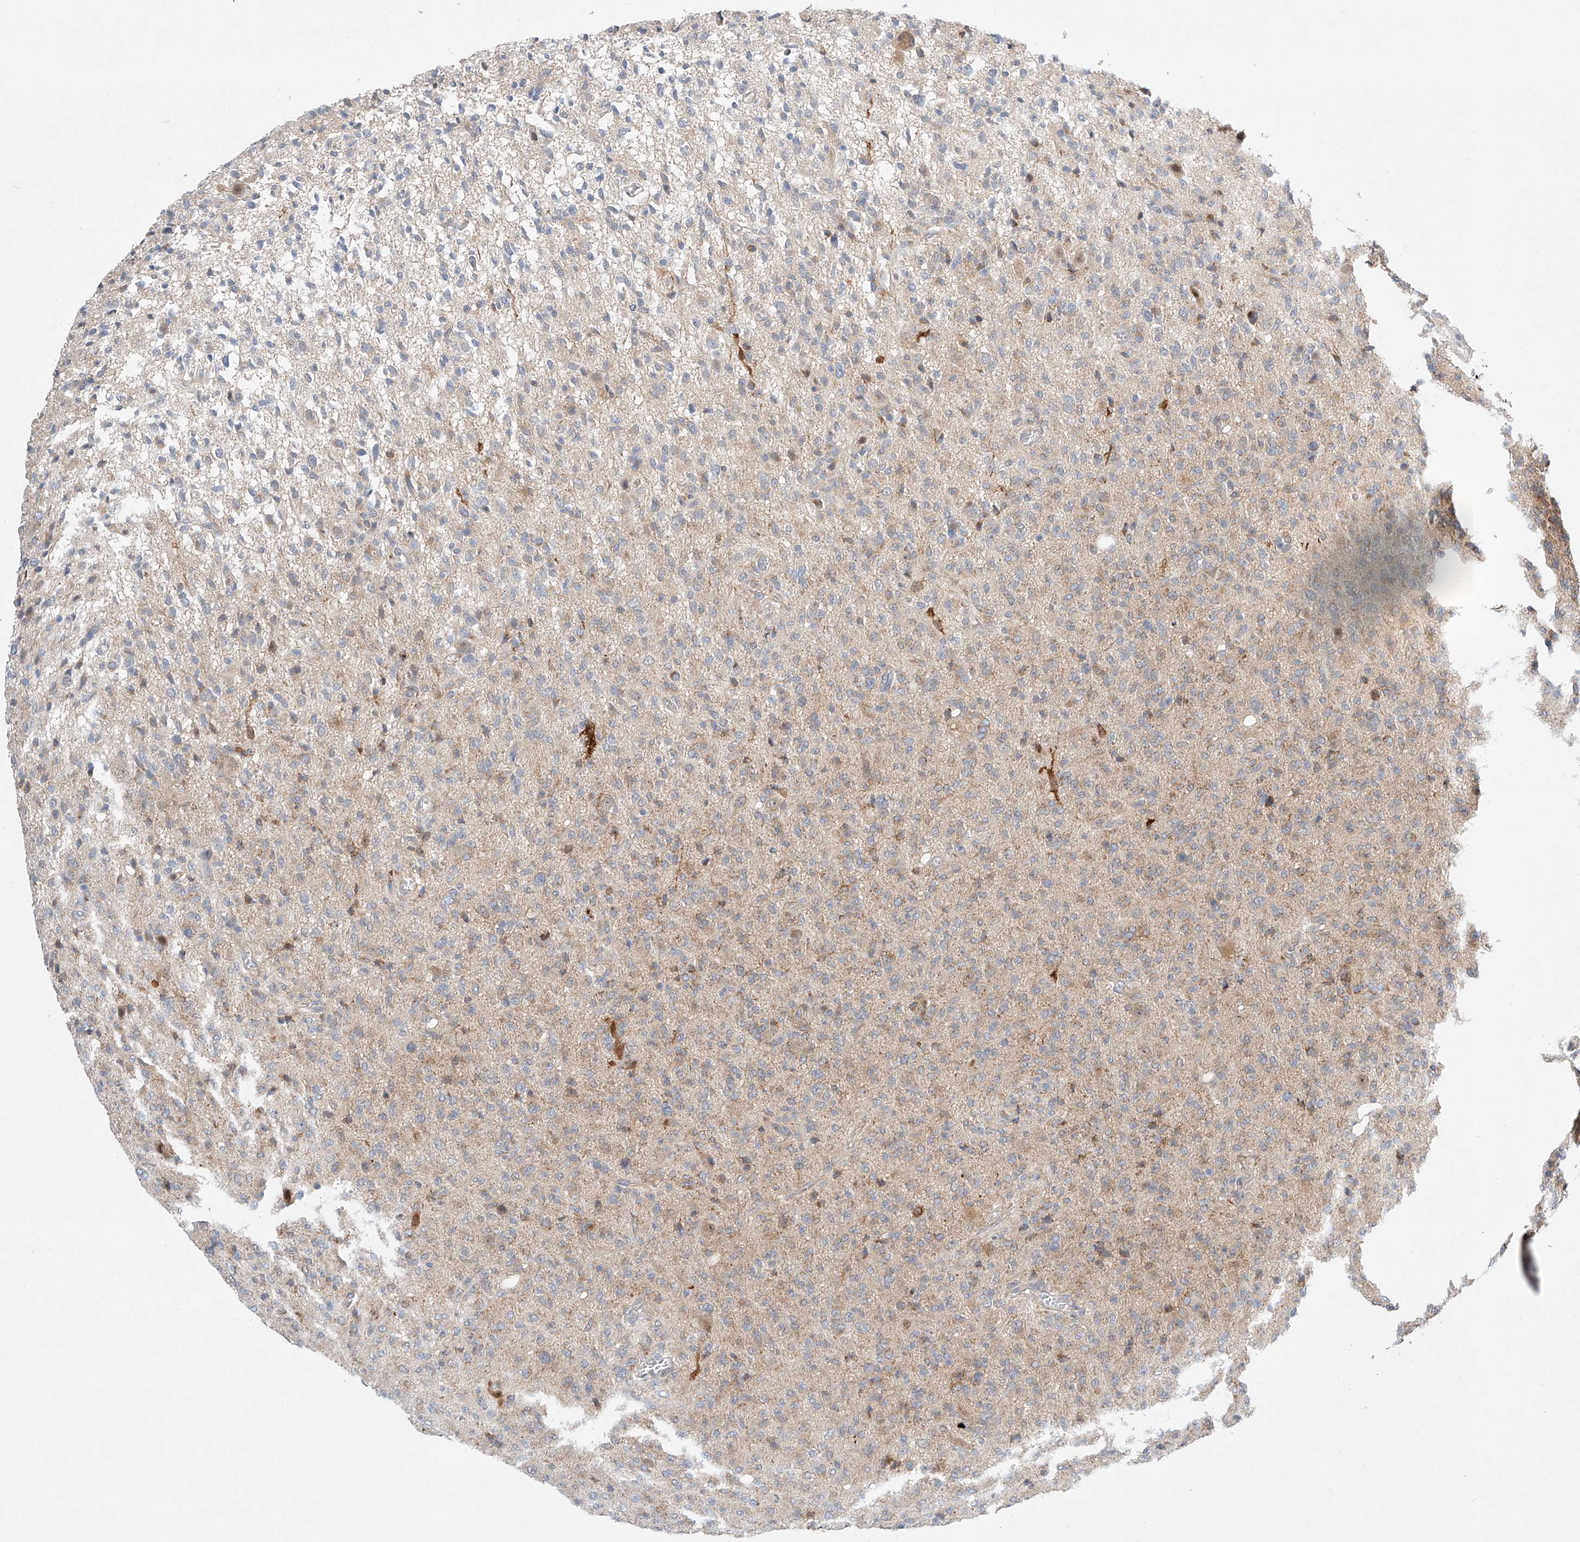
{"staining": {"intensity": "negative", "quantity": "none", "location": "none"}, "tissue": "glioma", "cell_type": "Tumor cells", "image_type": "cancer", "snomed": [{"axis": "morphology", "description": "Glioma, malignant, High grade"}, {"axis": "topography", "description": "Brain"}], "caption": "Immunohistochemistry (IHC) photomicrograph of neoplastic tissue: malignant high-grade glioma stained with DAB shows no significant protein expression in tumor cells.", "gene": "CLDND1", "patient": {"sex": "female", "age": 57}}